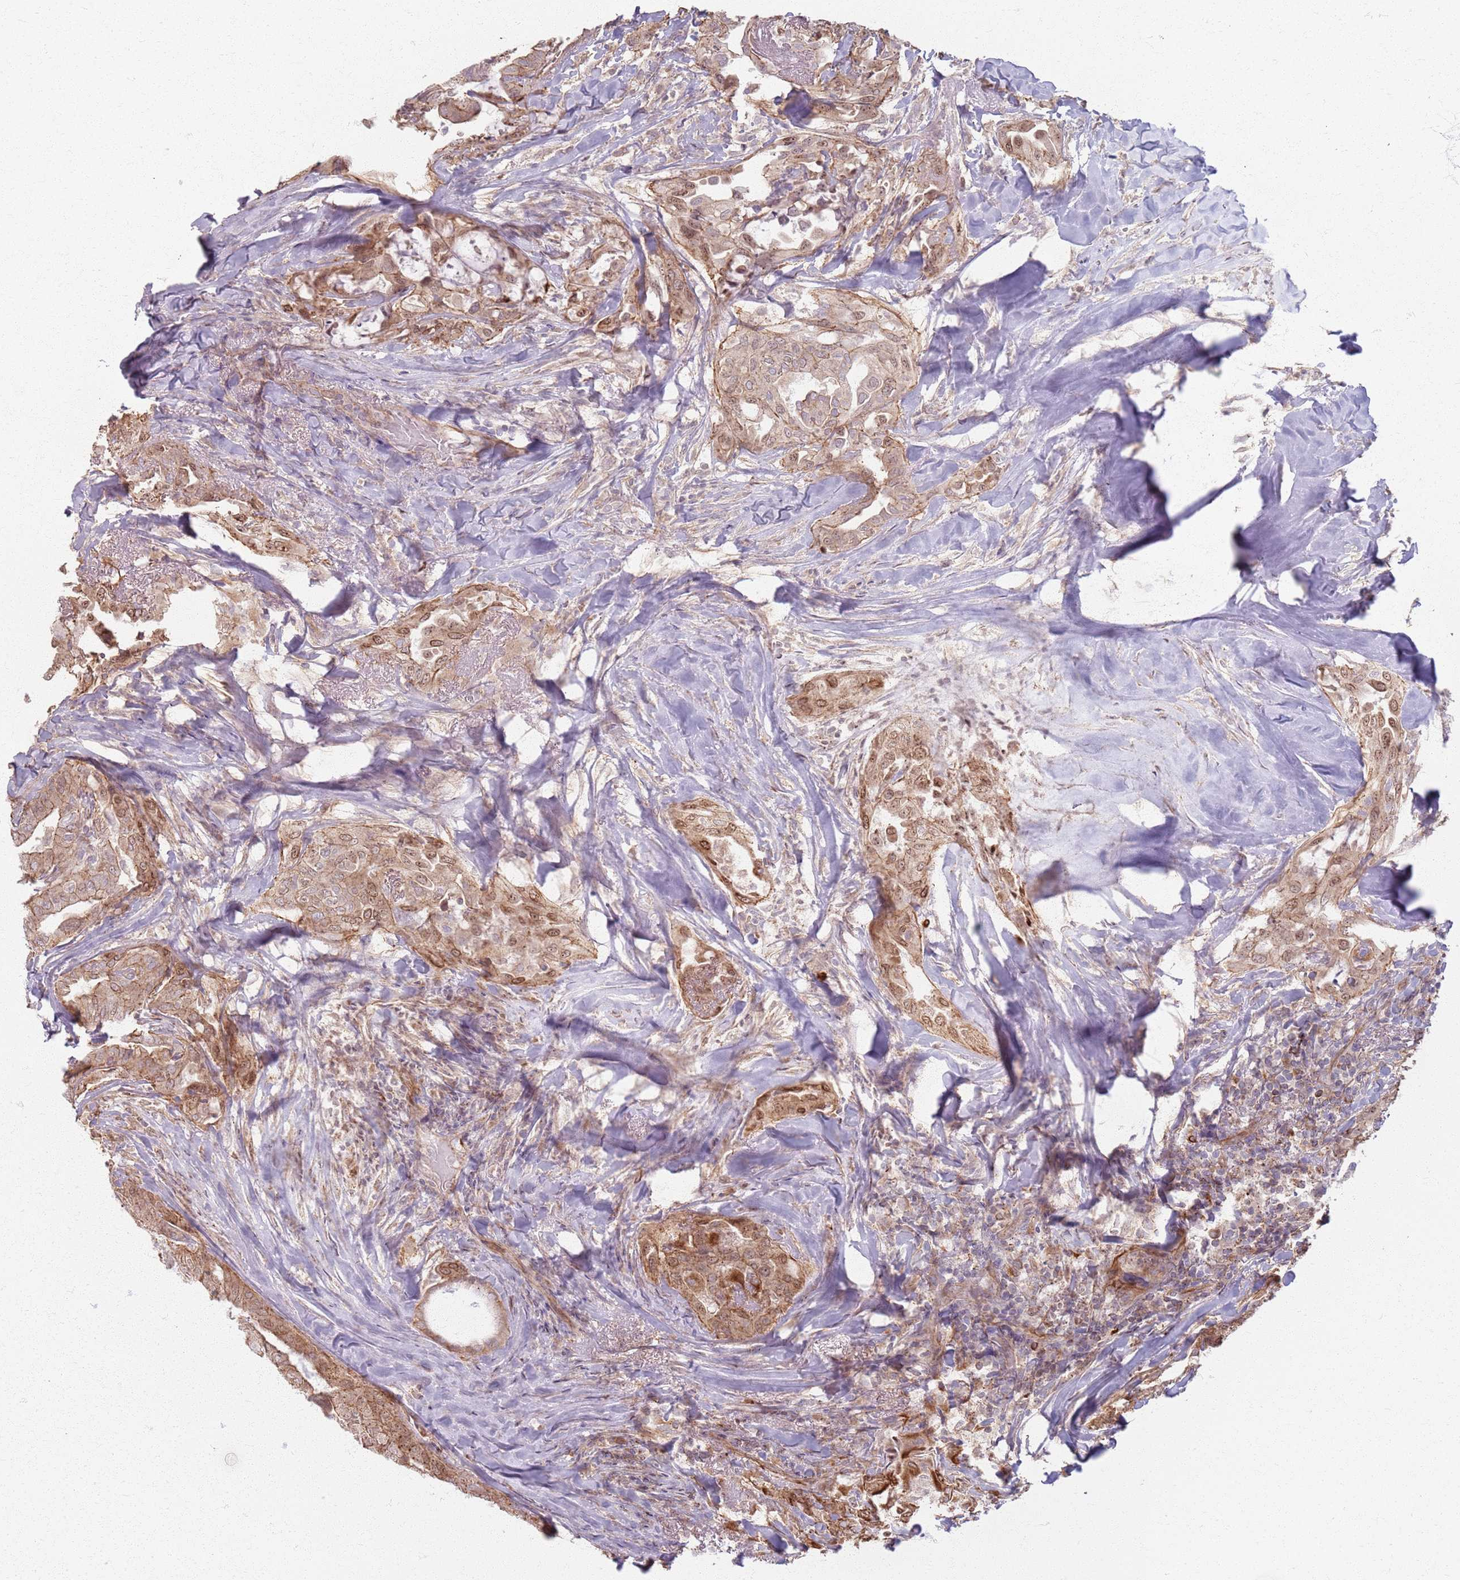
{"staining": {"intensity": "moderate", "quantity": ">75%", "location": "cytoplasmic/membranous,nuclear"}, "tissue": "thyroid cancer", "cell_type": "Tumor cells", "image_type": "cancer", "snomed": [{"axis": "morphology", "description": "Papillary adenocarcinoma, NOS"}, {"axis": "topography", "description": "Thyroid gland"}], "caption": "This is an image of IHC staining of papillary adenocarcinoma (thyroid), which shows moderate staining in the cytoplasmic/membranous and nuclear of tumor cells.", "gene": "KCNA5", "patient": {"sex": "female", "age": 68}}